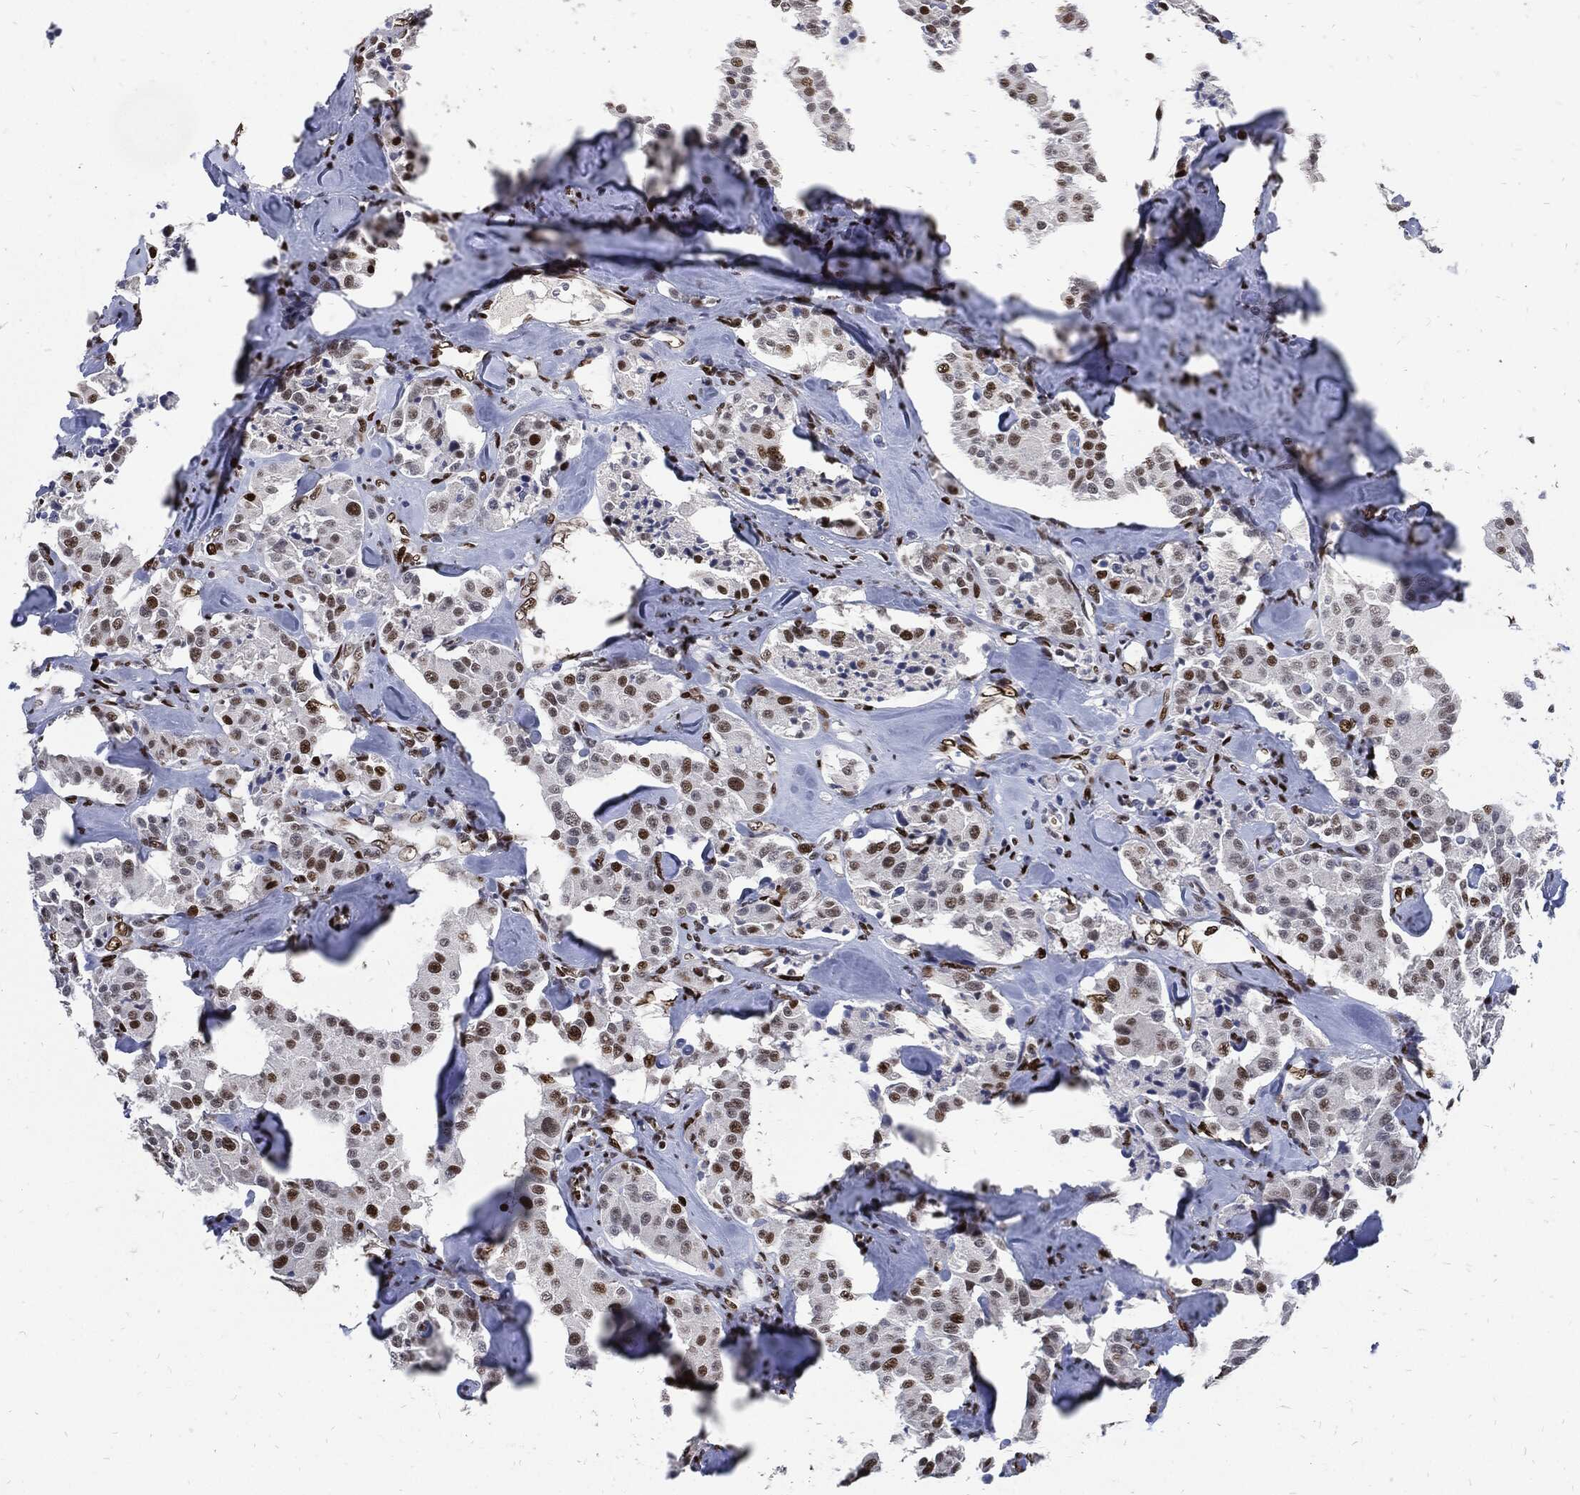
{"staining": {"intensity": "moderate", "quantity": "<25%", "location": "nuclear"}, "tissue": "carcinoid", "cell_type": "Tumor cells", "image_type": "cancer", "snomed": [{"axis": "morphology", "description": "Carcinoid, malignant, NOS"}, {"axis": "topography", "description": "Pancreas"}], "caption": "Moderate nuclear protein staining is identified in approximately <25% of tumor cells in carcinoid.", "gene": "JUN", "patient": {"sex": "male", "age": 41}}